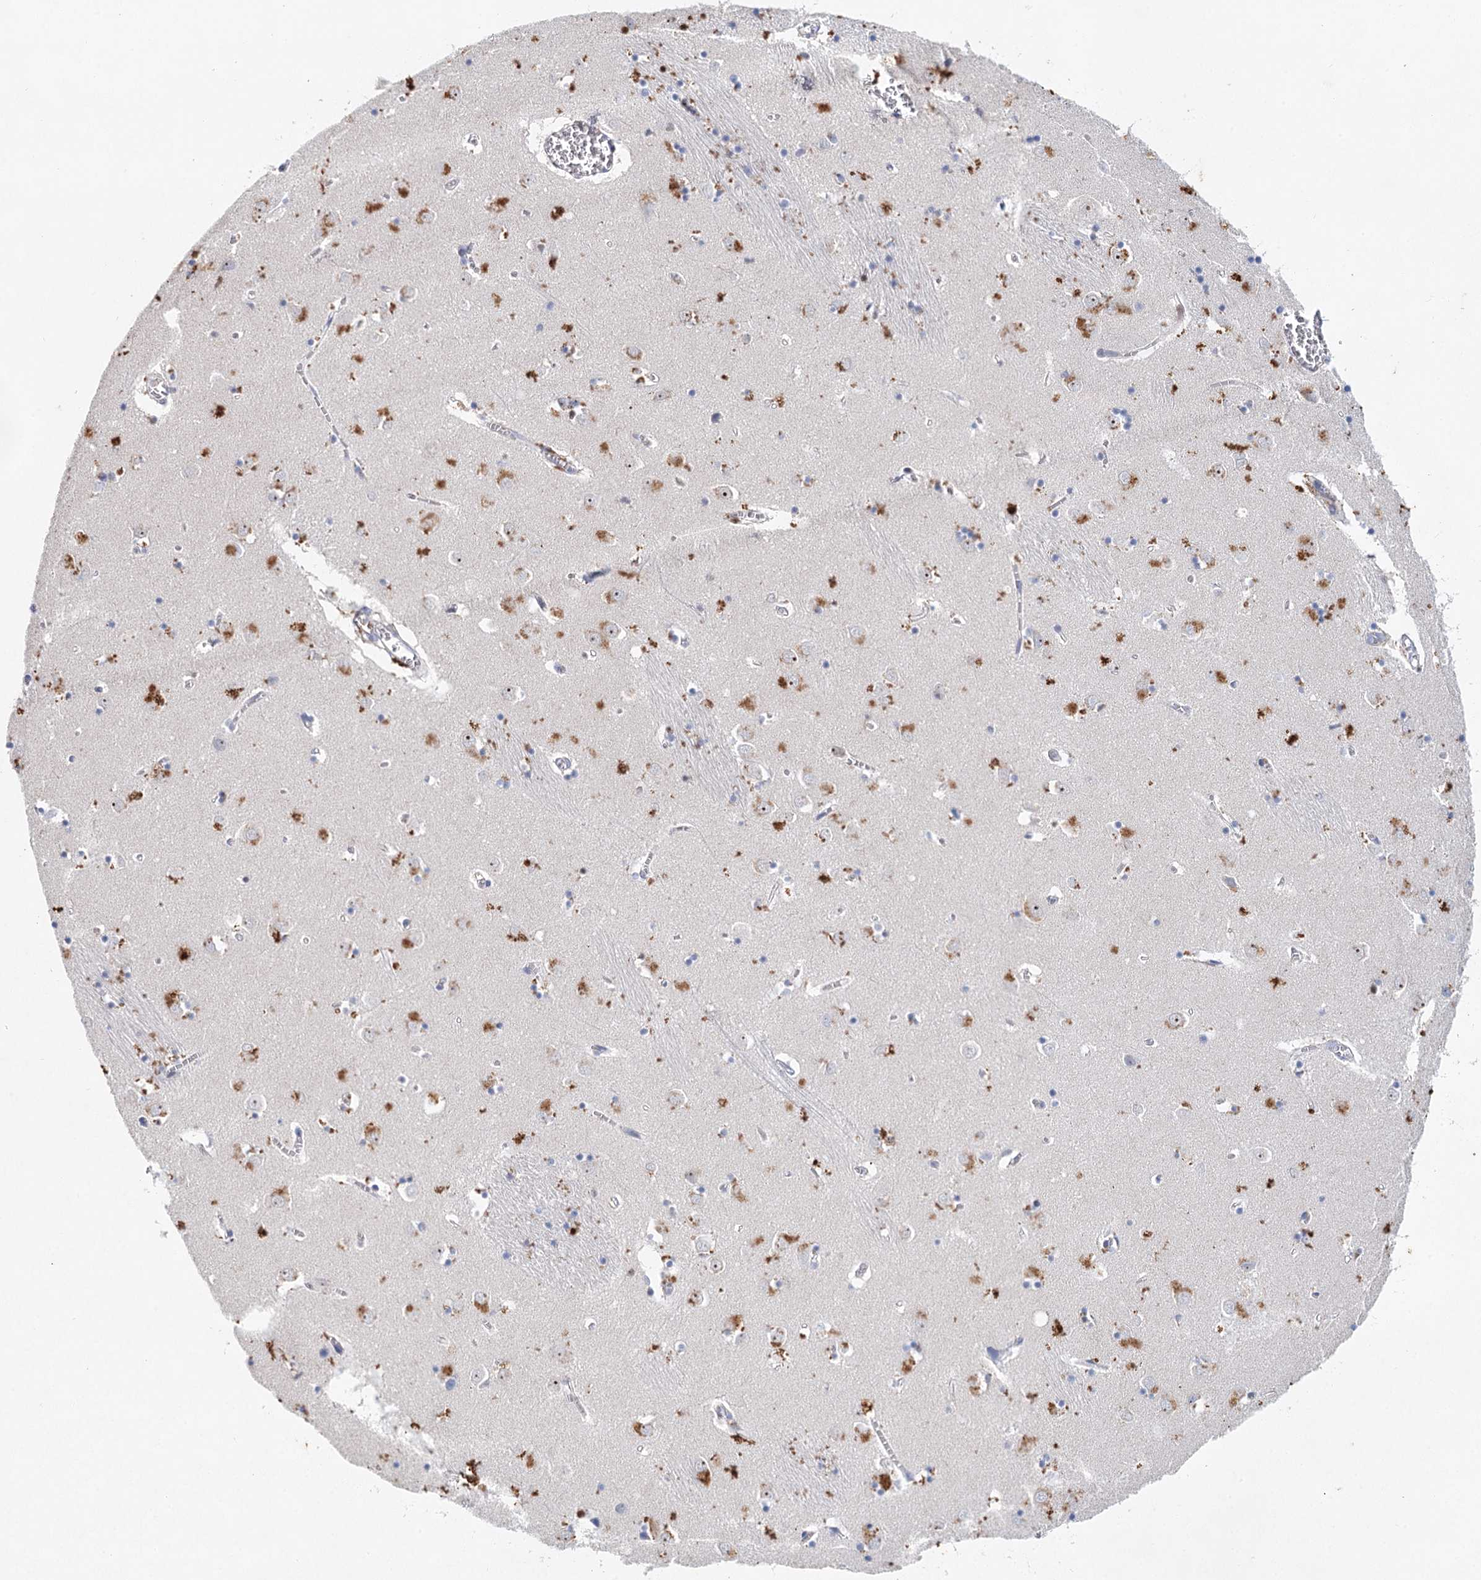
{"staining": {"intensity": "moderate", "quantity": "<25%", "location": "cytoplasmic/membranous"}, "tissue": "caudate", "cell_type": "Glial cells", "image_type": "normal", "snomed": [{"axis": "morphology", "description": "Normal tissue, NOS"}, {"axis": "topography", "description": "Lateral ventricle wall"}], "caption": "Protein analysis of normal caudate demonstrates moderate cytoplasmic/membranous staining in about <25% of glial cells.", "gene": "XPO6", "patient": {"sex": "male", "age": 70}}